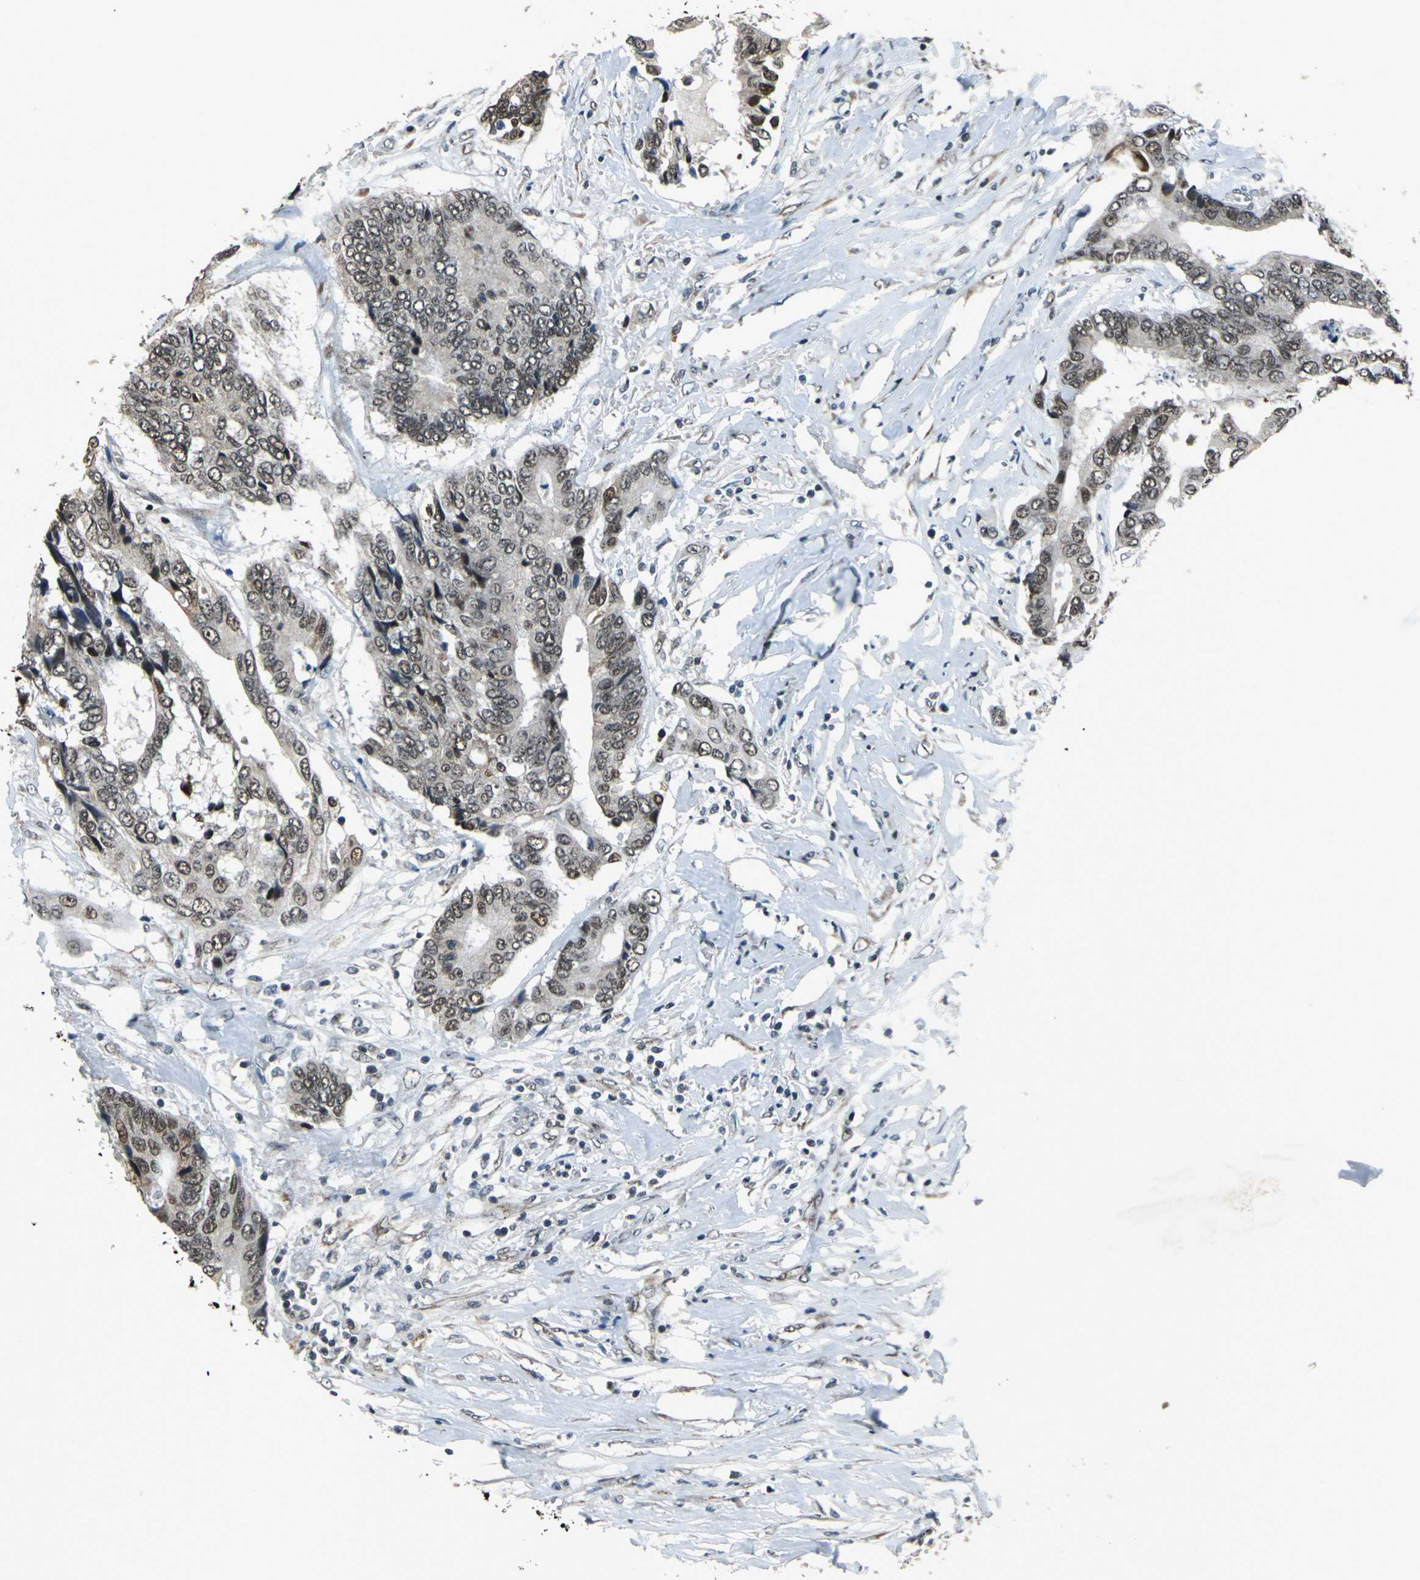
{"staining": {"intensity": "weak", "quantity": "<25%", "location": "nuclear"}, "tissue": "colorectal cancer", "cell_type": "Tumor cells", "image_type": "cancer", "snomed": [{"axis": "morphology", "description": "Adenocarcinoma, NOS"}, {"axis": "topography", "description": "Rectum"}], "caption": "High power microscopy image of an IHC image of colorectal adenocarcinoma, revealing no significant expression in tumor cells.", "gene": "BCLAF1", "patient": {"sex": "male", "age": 55}}